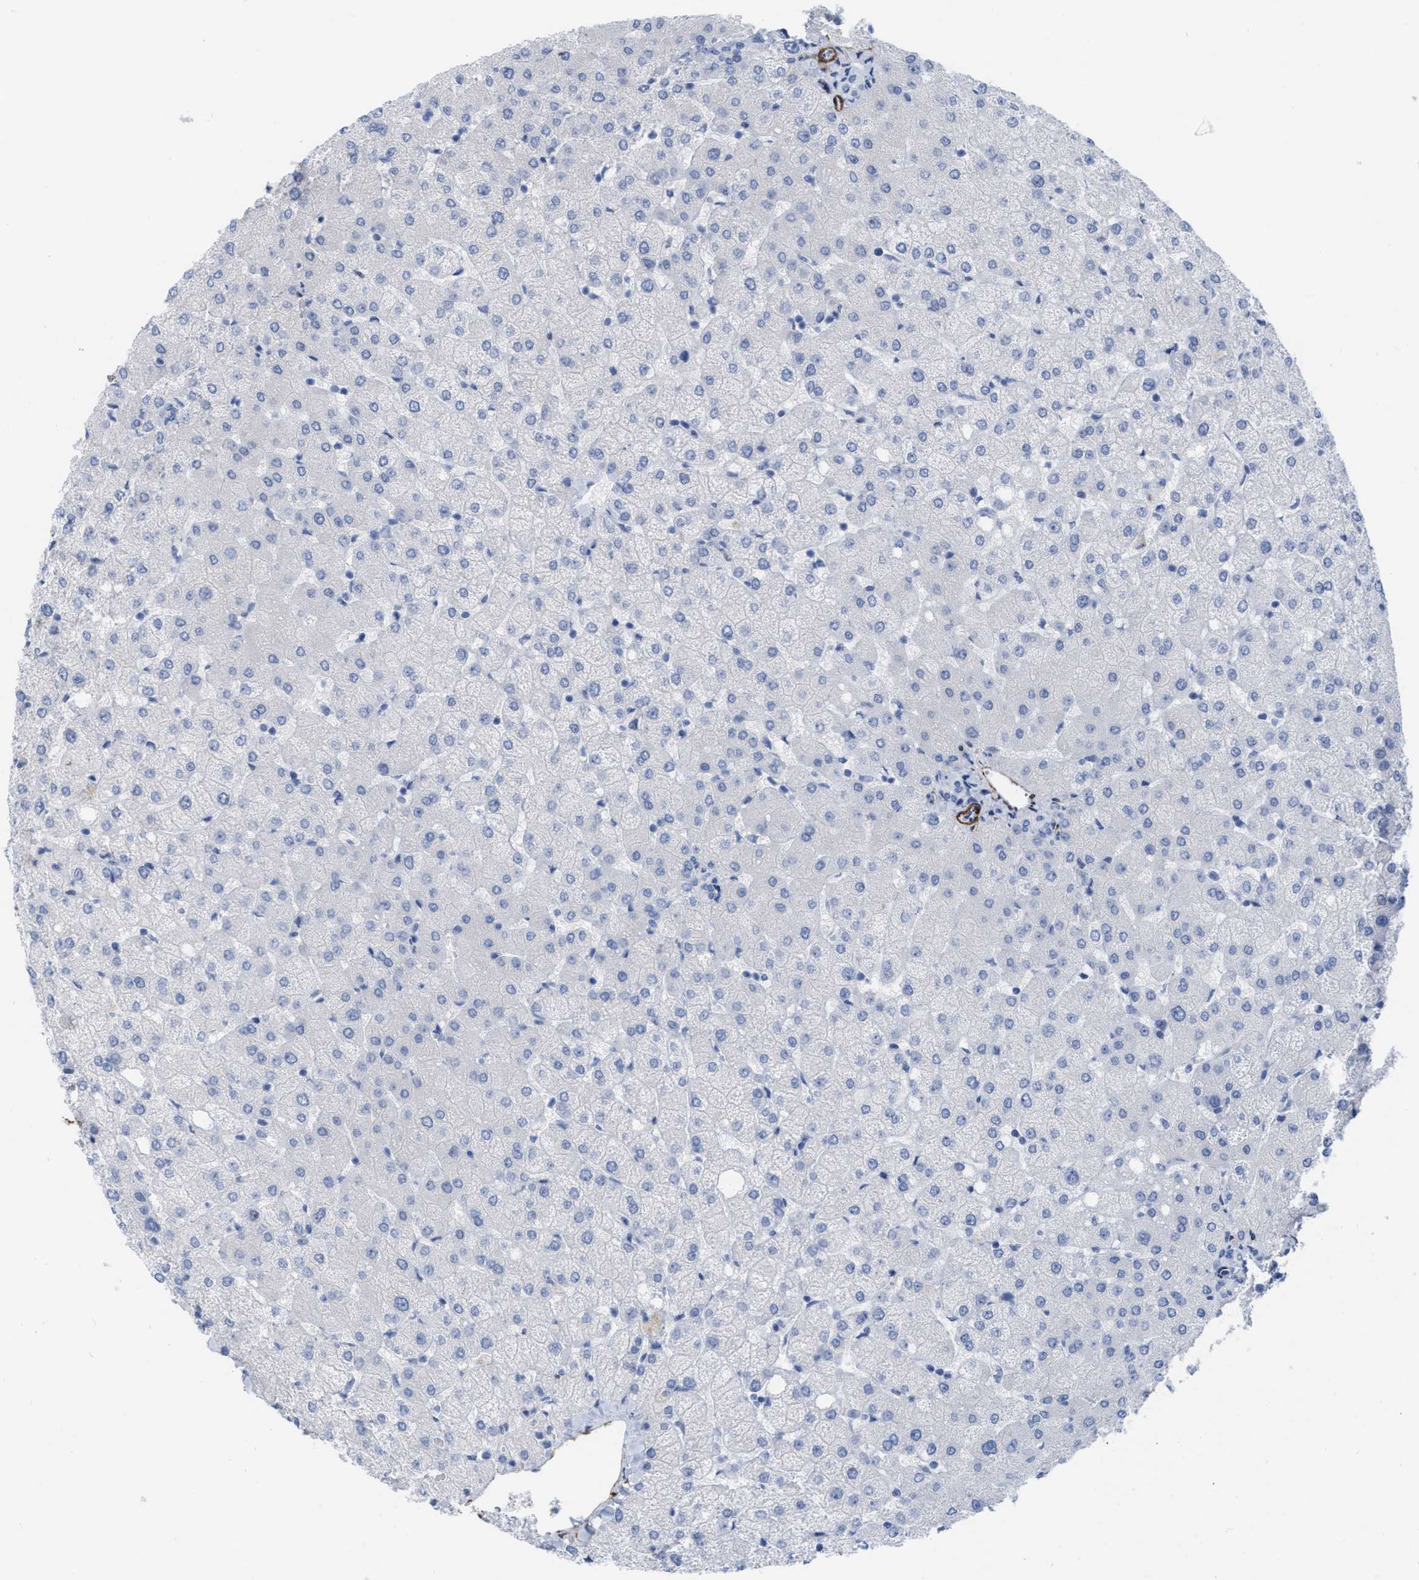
{"staining": {"intensity": "negative", "quantity": "none", "location": "none"}, "tissue": "liver", "cell_type": "Cholangiocytes", "image_type": "normal", "snomed": [{"axis": "morphology", "description": "Normal tissue, NOS"}, {"axis": "topography", "description": "Liver"}], "caption": "There is no significant positivity in cholangiocytes of liver. (DAB (3,3'-diaminobenzidine) IHC with hematoxylin counter stain).", "gene": "TAGLN", "patient": {"sex": "female", "age": 54}}